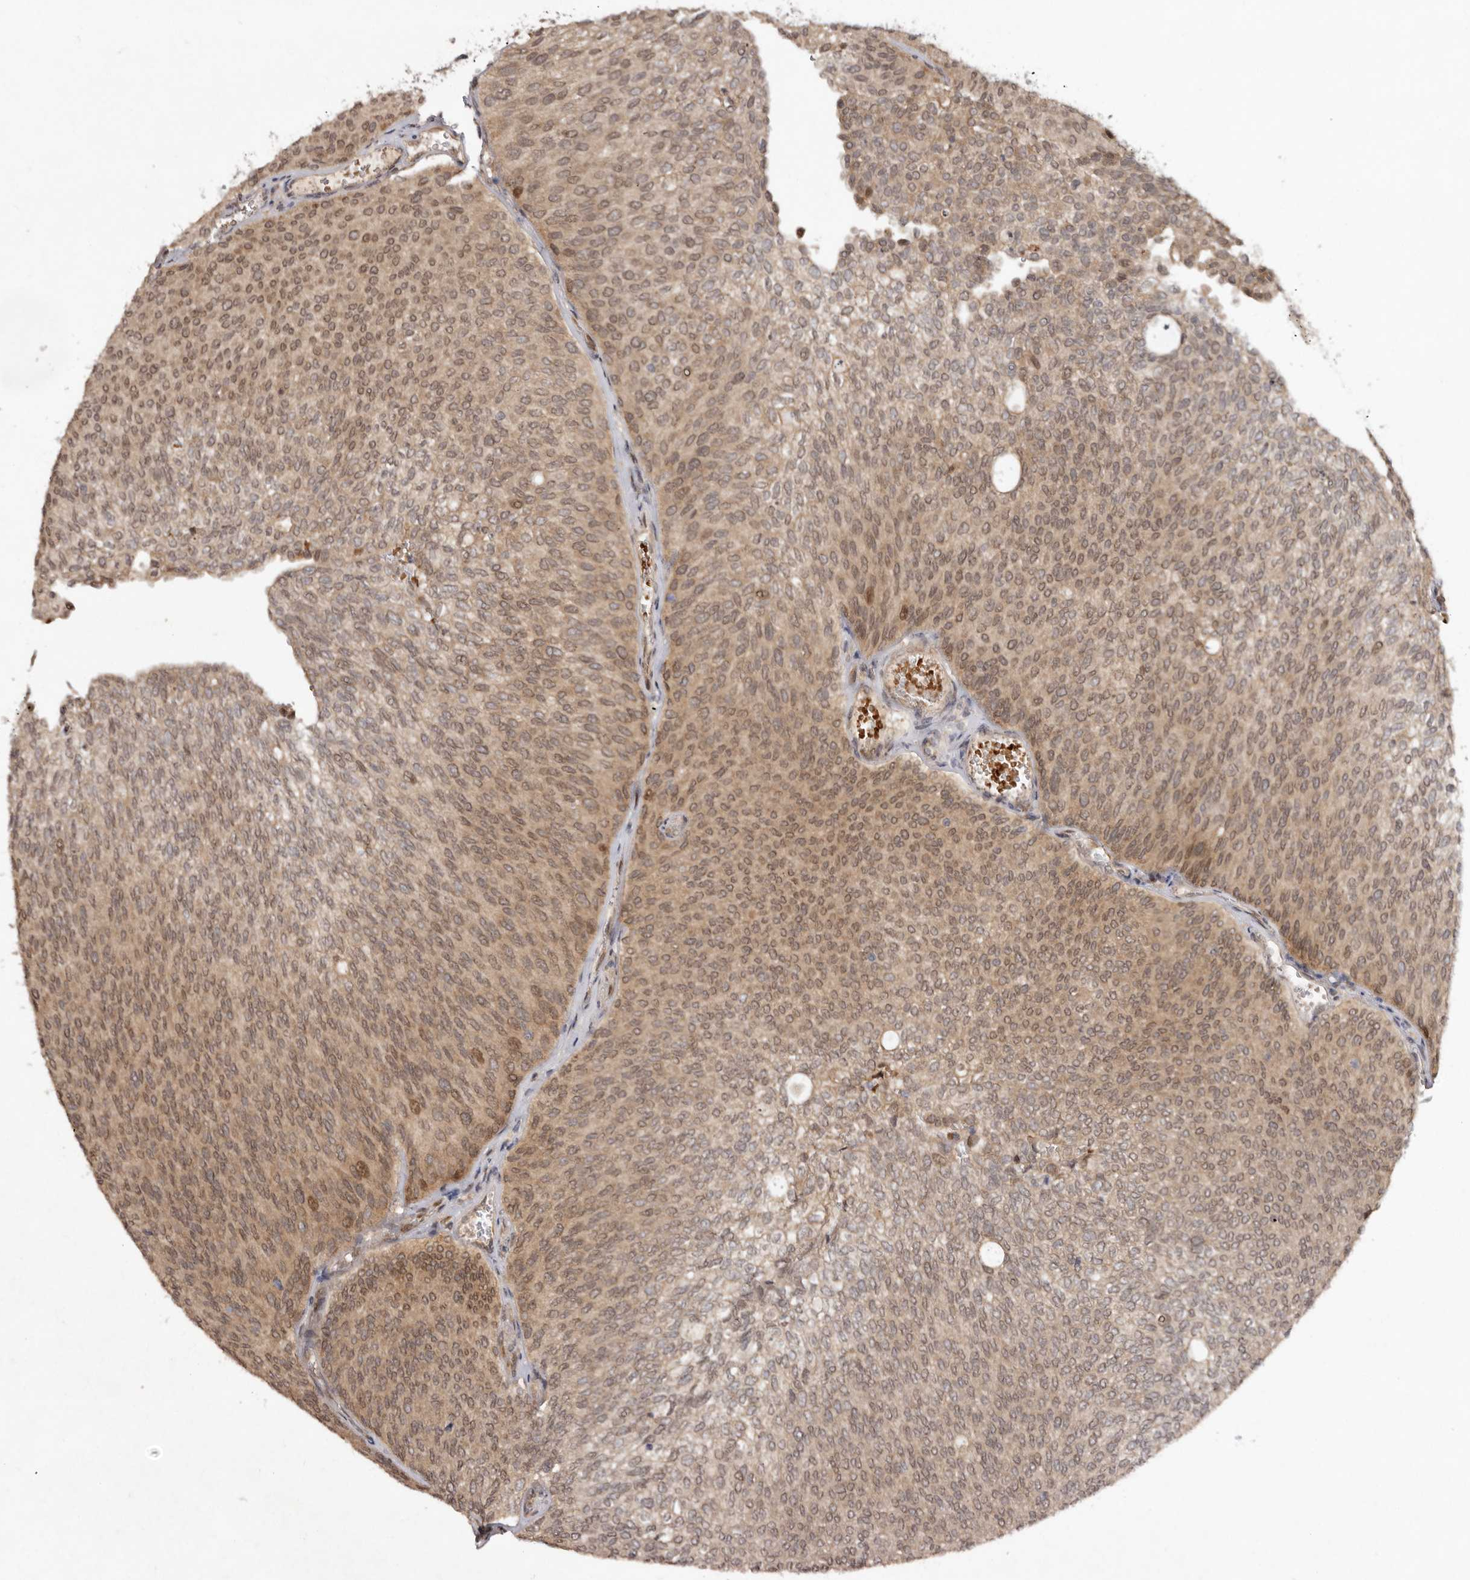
{"staining": {"intensity": "moderate", "quantity": ">75%", "location": "cytoplasmic/membranous,nuclear"}, "tissue": "urothelial cancer", "cell_type": "Tumor cells", "image_type": "cancer", "snomed": [{"axis": "morphology", "description": "Urothelial carcinoma, Low grade"}, {"axis": "topography", "description": "Urinary bladder"}], "caption": "About >75% of tumor cells in human urothelial cancer reveal moderate cytoplasmic/membranous and nuclear protein expression as visualized by brown immunohistochemical staining.", "gene": "ABL1", "patient": {"sex": "female", "age": 79}}